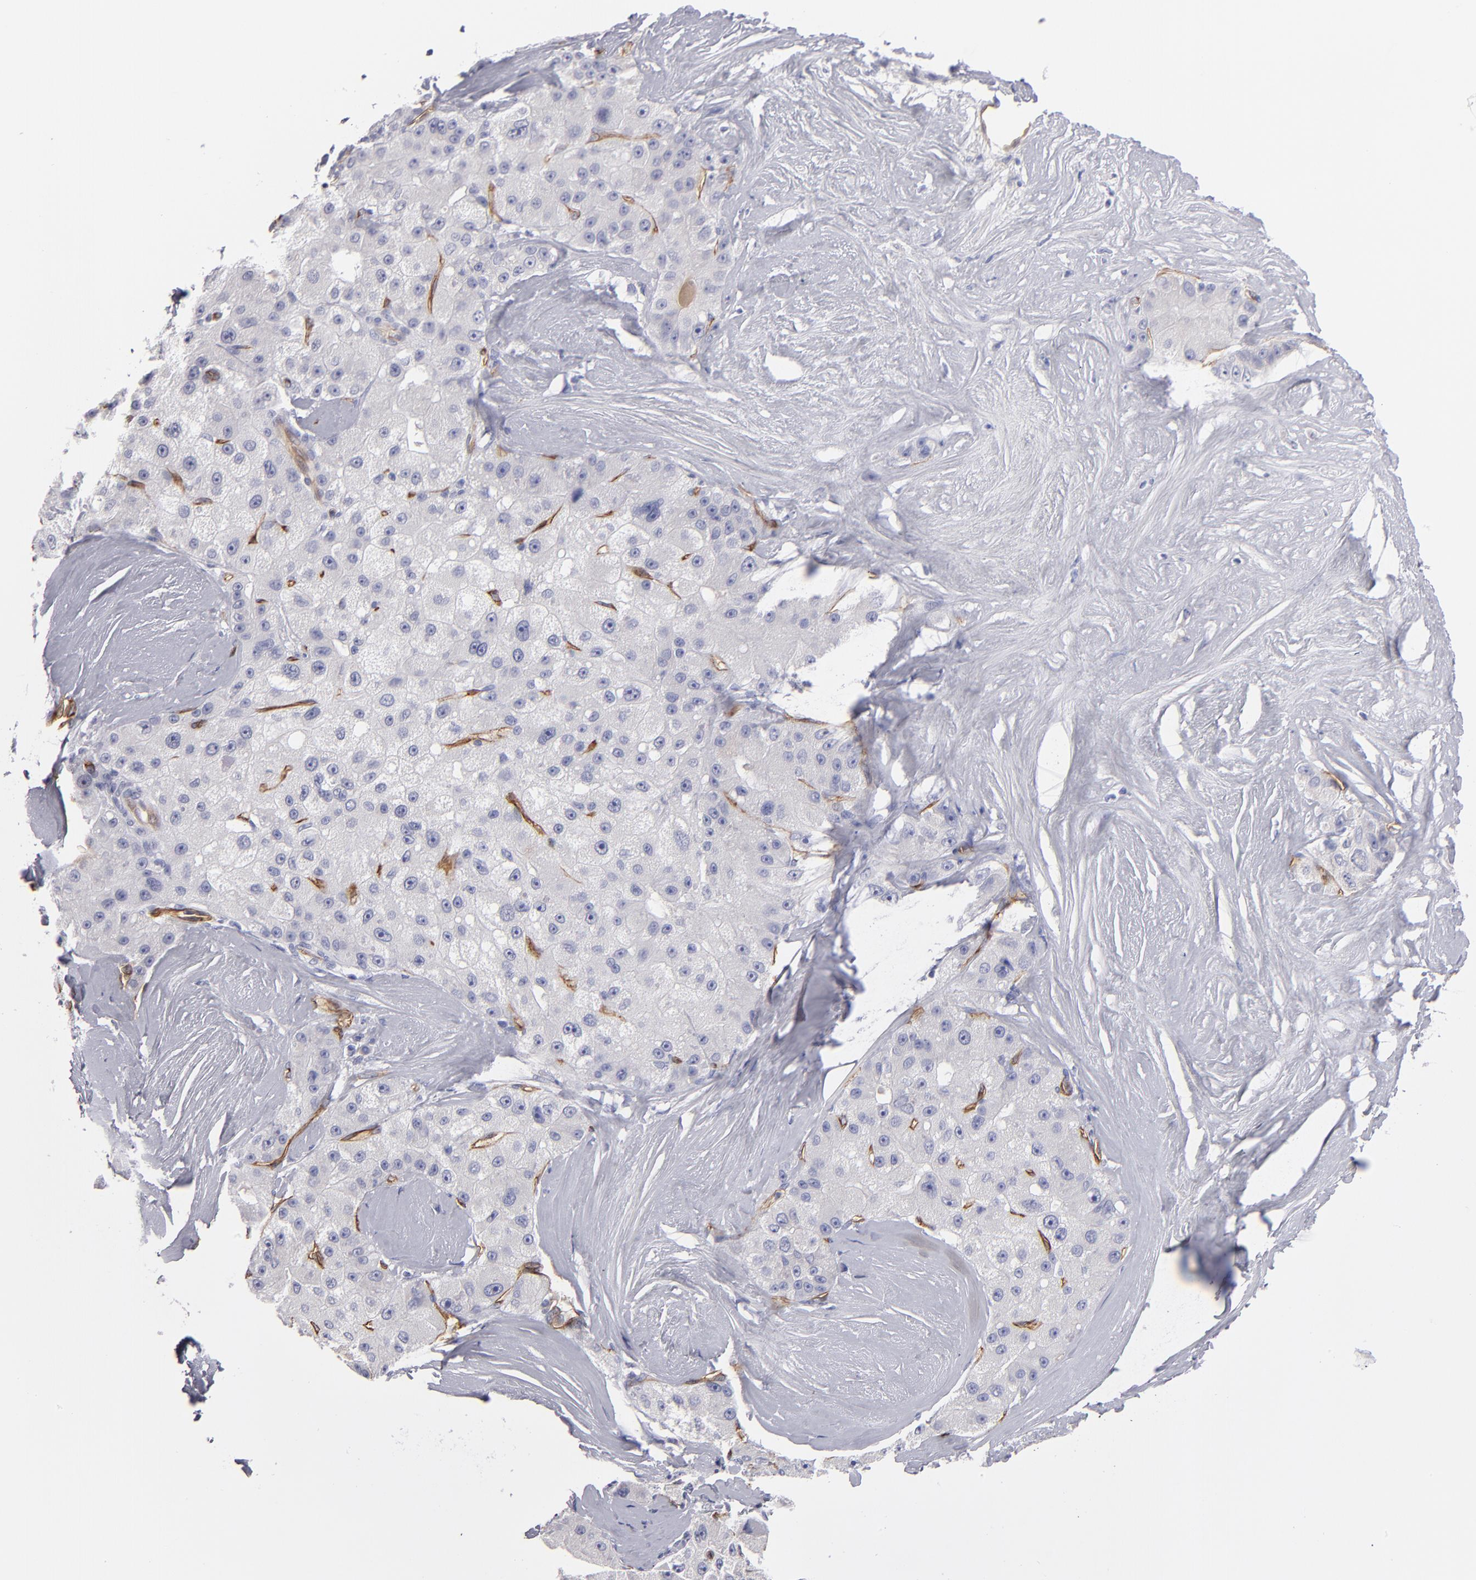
{"staining": {"intensity": "negative", "quantity": "none", "location": "none"}, "tissue": "liver cancer", "cell_type": "Tumor cells", "image_type": "cancer", "snomed": [{"axis": "morphology", "description": "Carcinoma, Hepatocellular, NOS"}, {"axis": "topography", "description": "Liver"}], "caption": "Protein analysis of hepatocellular carcinoma (liver) displays no significant positivity in tumor cells.", "gene": "PLVAP", "patient": {"sex": "male", "age": 80}}